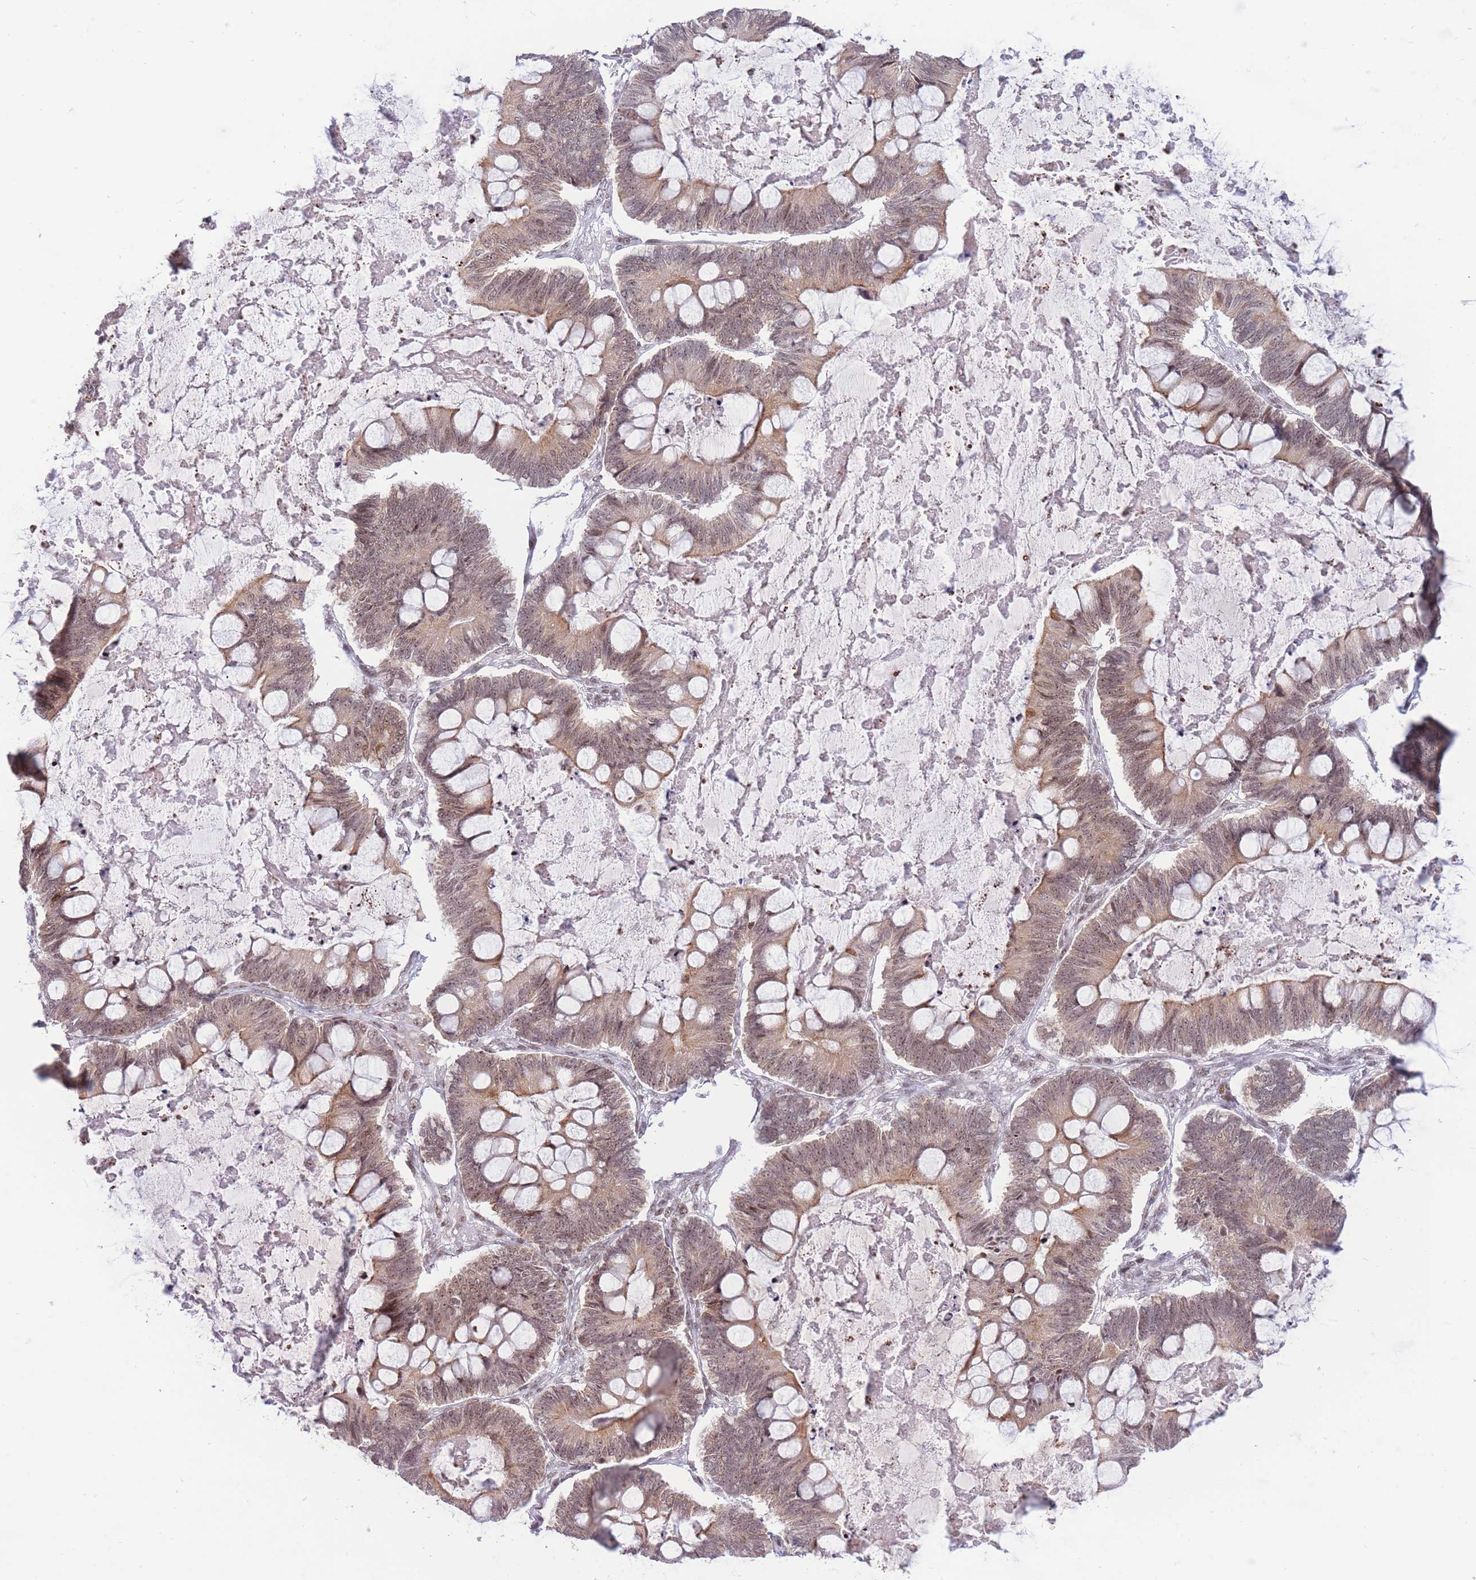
{"staining": {"intensity": "moderate", "quantity": ">75%", "location": "cytoplasmic/membranous,nuclear"}, "tissue": "ovarian cancer", "cell_type": "Tumor cells", "image_type": "cancer", "snomed": [{"axis": "morphology", "description": "Cystadenocarcinoma, mucinous, NOS"}, {"axis": "topography", "description": "Ovary"}], "caption": "Ovarian mucinous cystadenocarcinoma stained for a protein displays moderate cytoplasmic/membranous and nuclear positivity in tumor cells.", "gene": "TARBP2", "patient": {"sex": "female", "age": 61}}